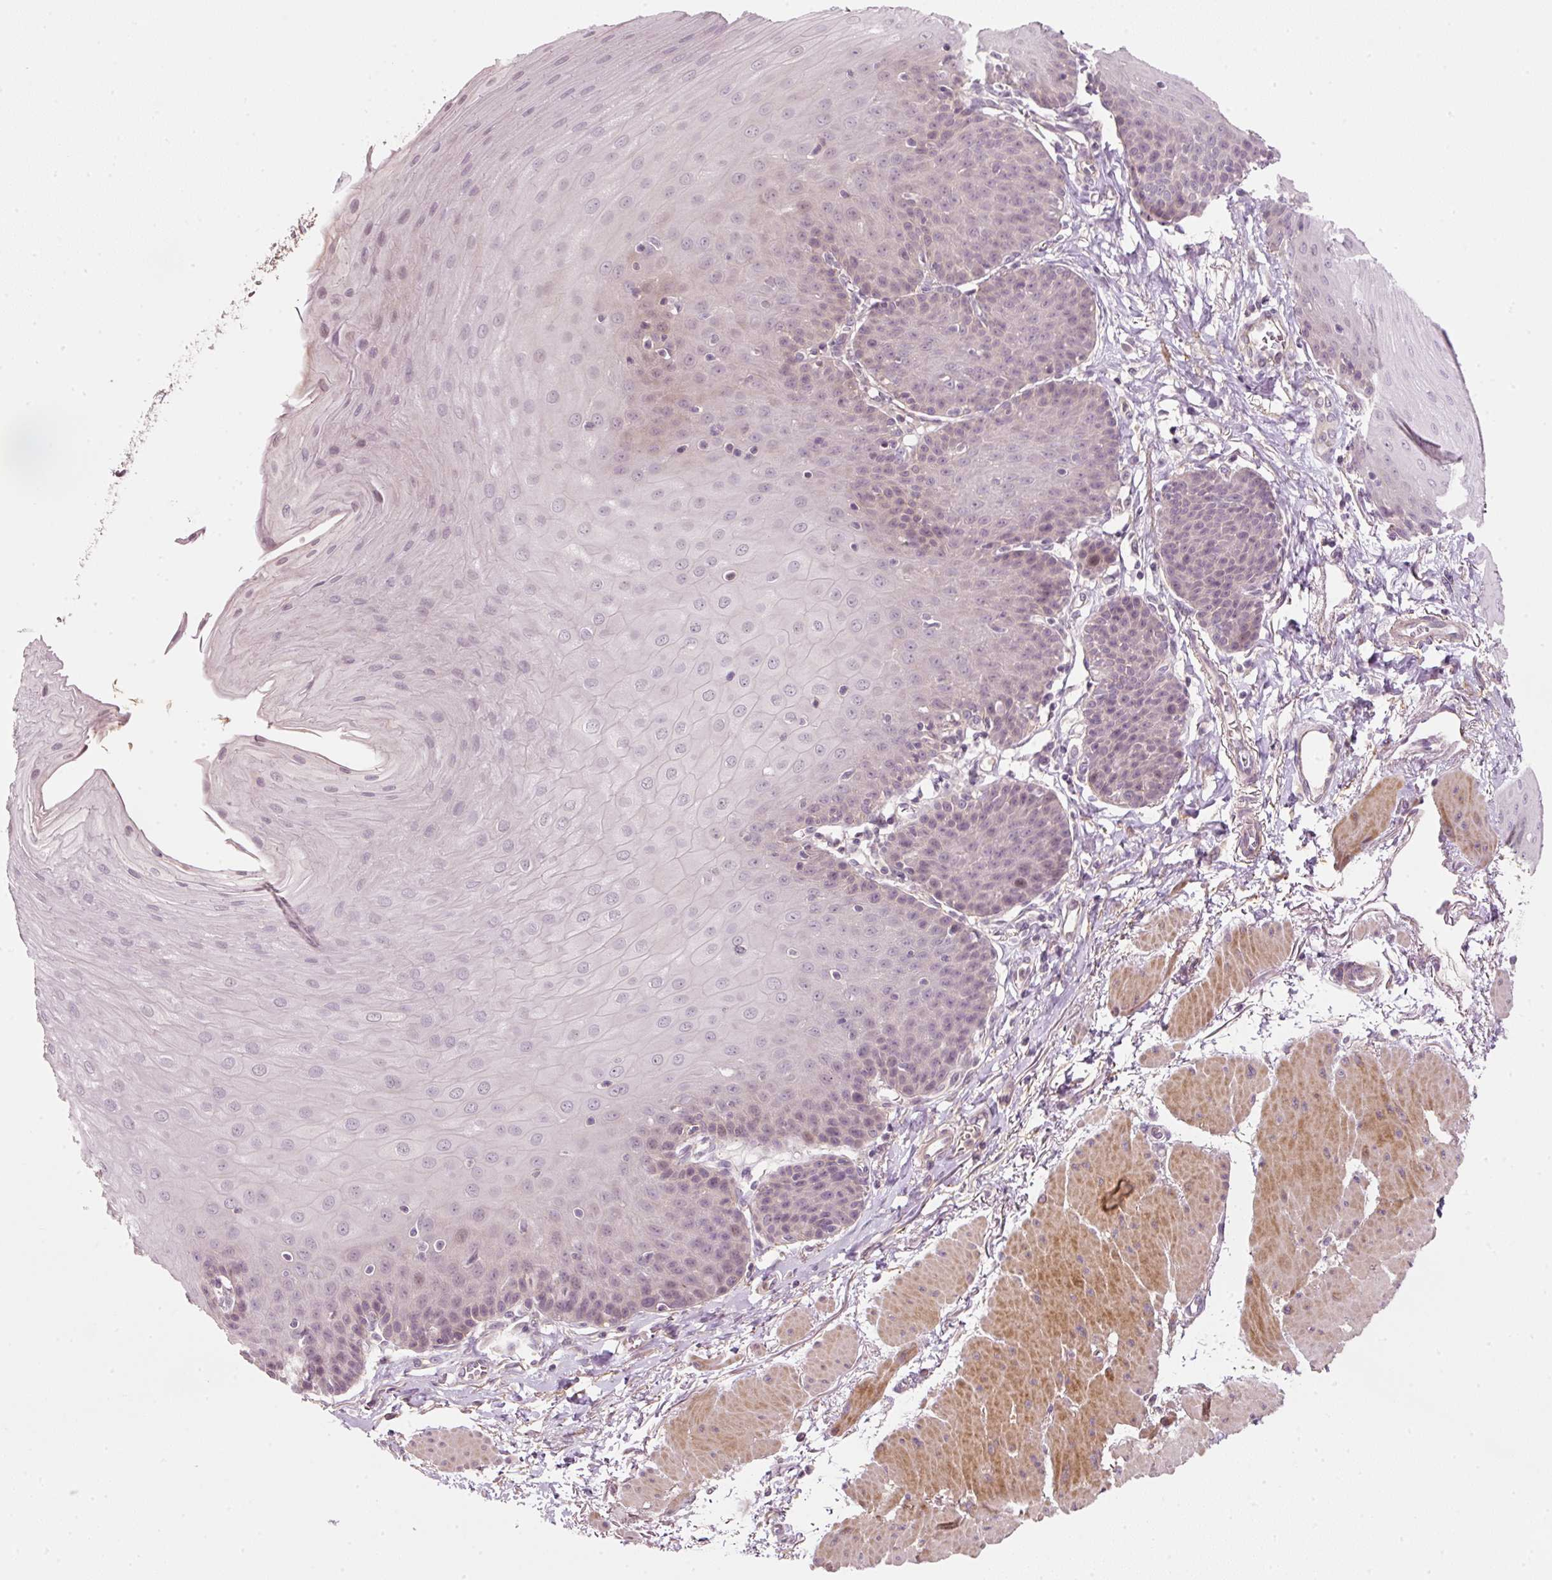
{"staining": {"intensity": "negative", "quantity": "none", "location": "none"}, "tissue": "esophagus", "cell_type": "Squamous epithelial cells", "image_type": "normal", "snomed": [{"axis": "morphology", "description": "Normal tissue, NOS"}, {"axis": "topography", "description": "Esophagus"}], "caption": "High magnification brightfield microscopy of normal esophagus stained with DAB (3,3'-diaminobenzidine) (brown) and counterstained with hematoxylin (blue): squamous epithelial cells show no significant positivity.", "gene": "TIRAP", "patient": {"sex": "female", "age": 81}}